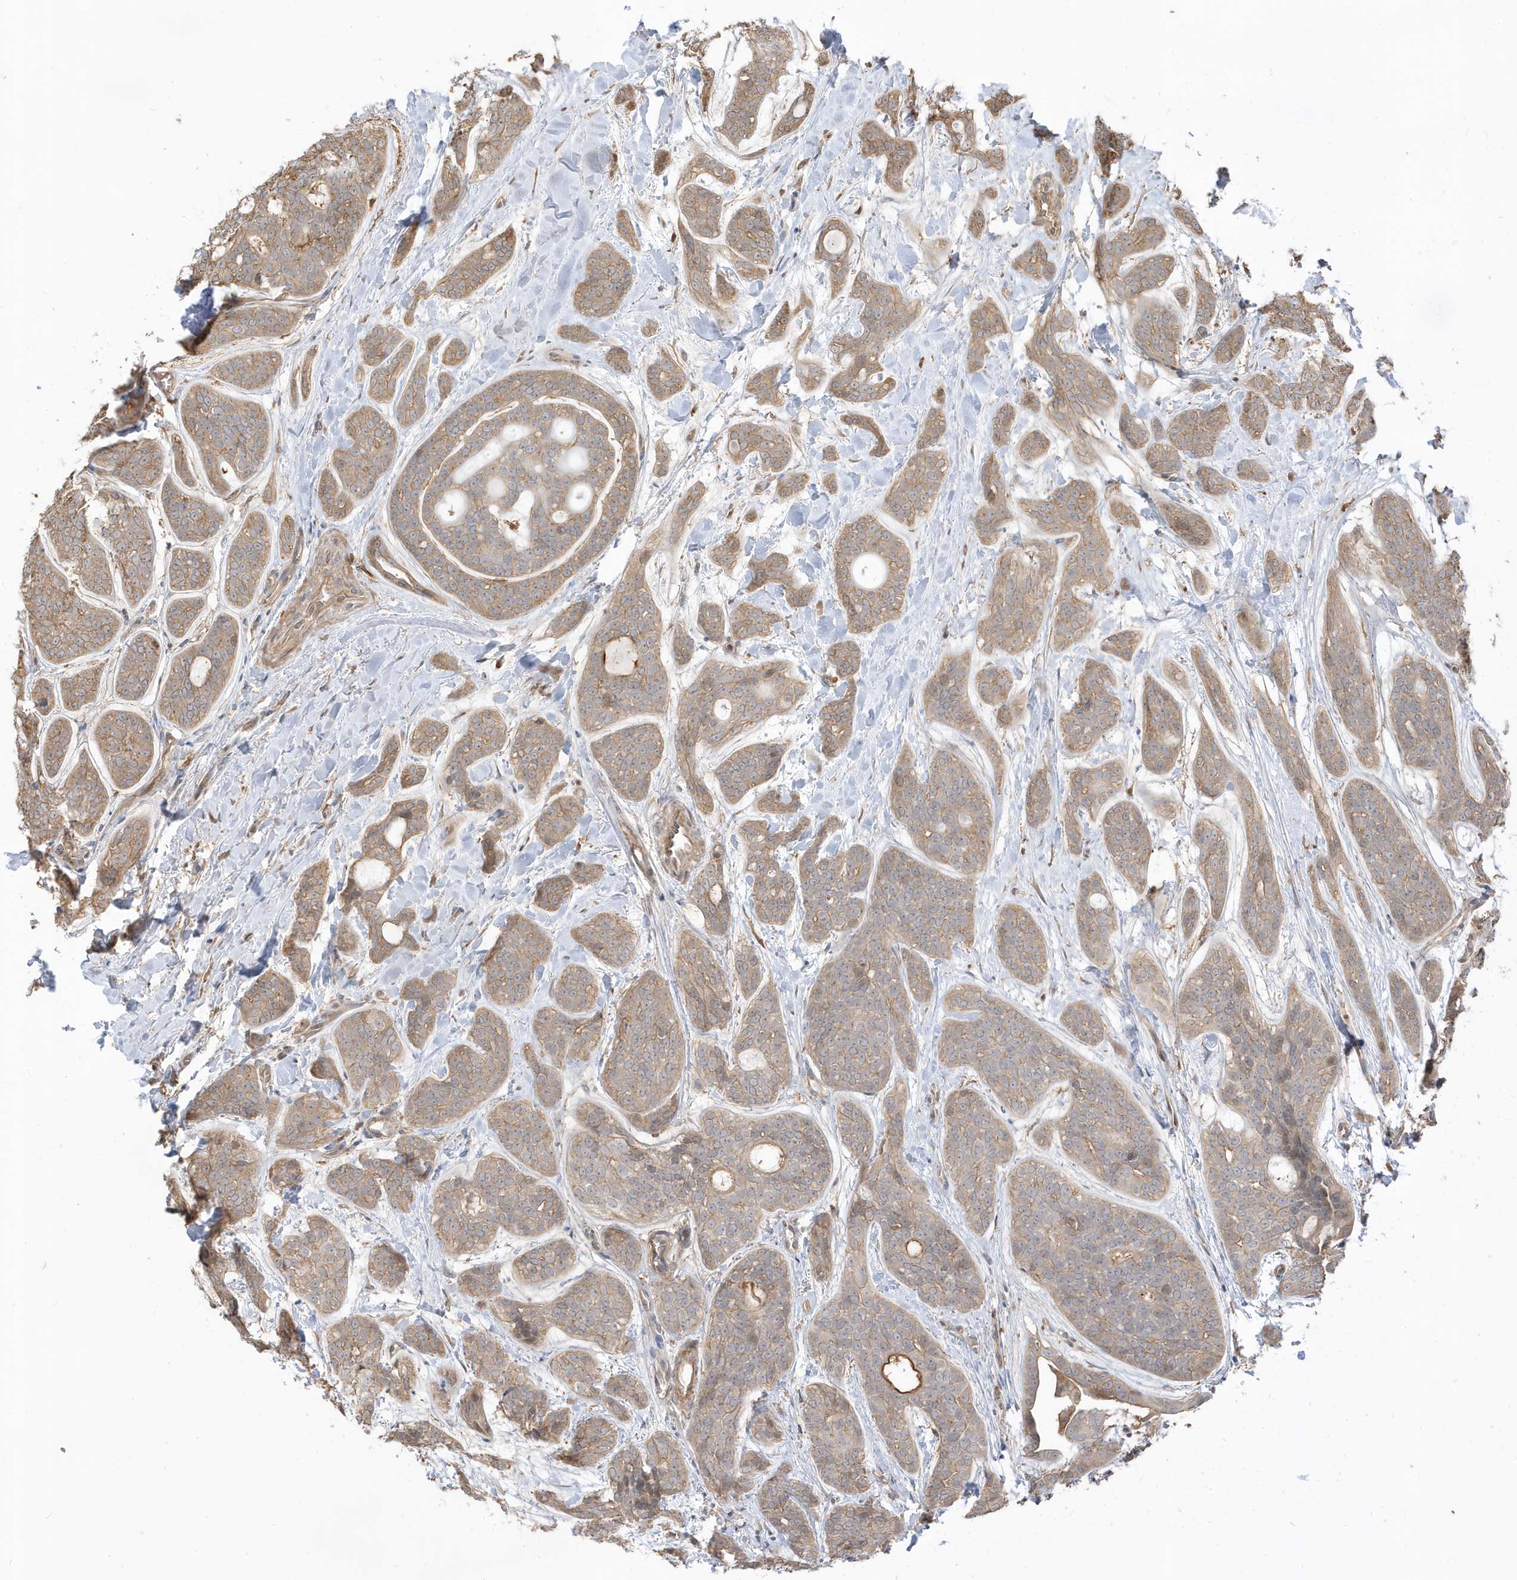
{"staining": {"intensity": "weak", "quantity": ">75%", "location": "cytoplasmic/membranous"}, "tissue": "head and neck cancer", "cell_type": "Tumor cells", "image_type": "cancer", "snomed": [{"axis": "morphology", "description": "Adenocarcinoma, NOS"}, {"axis": "topography", "description": "Head-Neck"}], "caption": "Adenocarcinoma (head and neck) stained with a protein marker shows weak staining in tumor cells.", "gene": "ZBTB8A", "patient": {"sex": "male", "age": 66}}